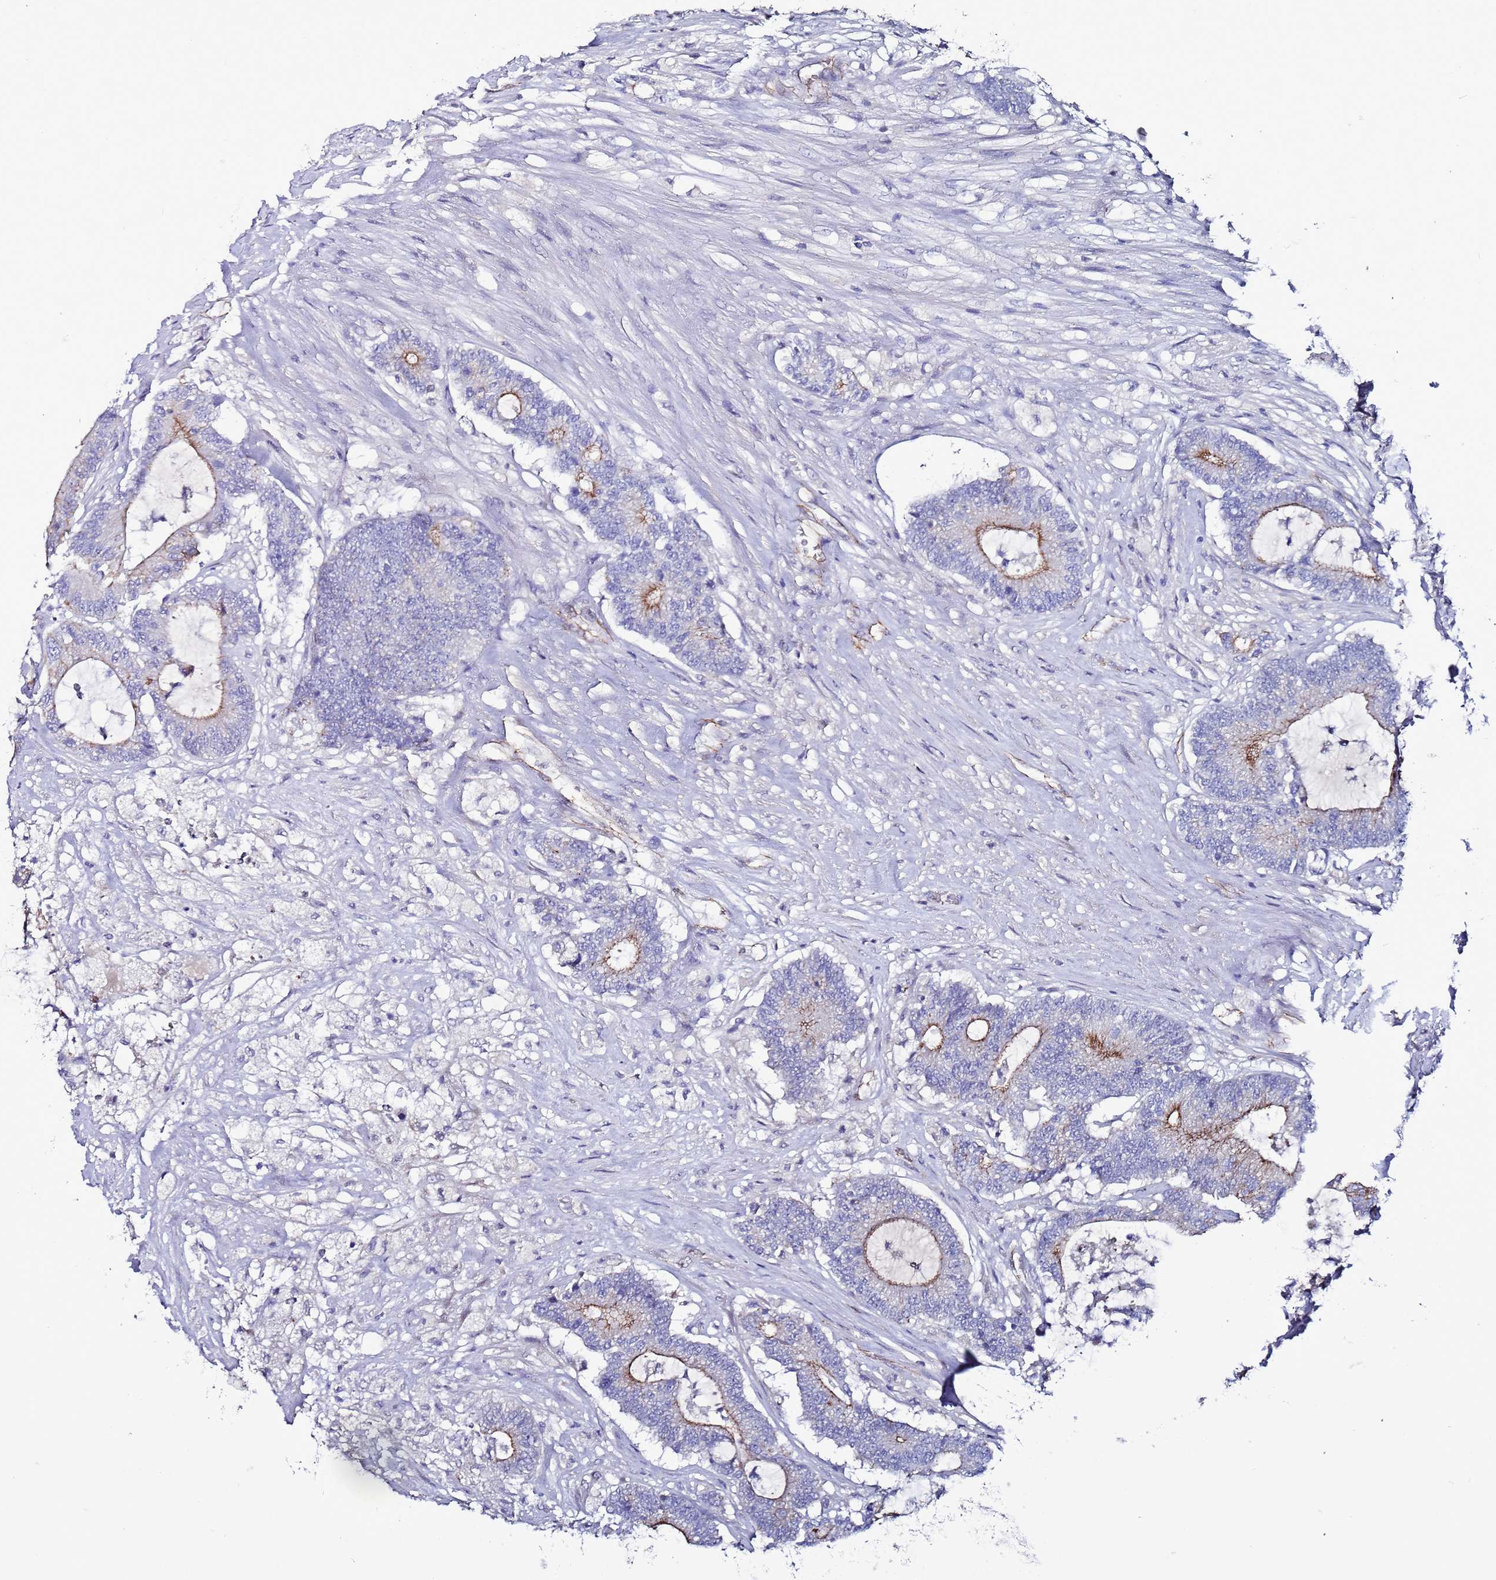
{"staining": {"intensity": "moderate", "quantity": "<25%", "location": "cytoplasmic/membranous"}, "tissue": "colorectal cancer", "cell_type": "Tumor cells", "image_type": "cancer", "snomed": [{"axis": "morphology", "description": "Adenocarcinoma, NOS"}, {"axis": "topography", "description": "Colon"}], "caption": "Colorectal adenocarcinoma tissue exhibits moderate cytoplasmic/membranous positivity in about <25% of tumor cells The staining was performed using DAB, with brown indicating positive protein expression. Nuclei are stained blue with hematoxylin.", "gene": "TENM3", "patient": {"sex": "female", "age": 84}}